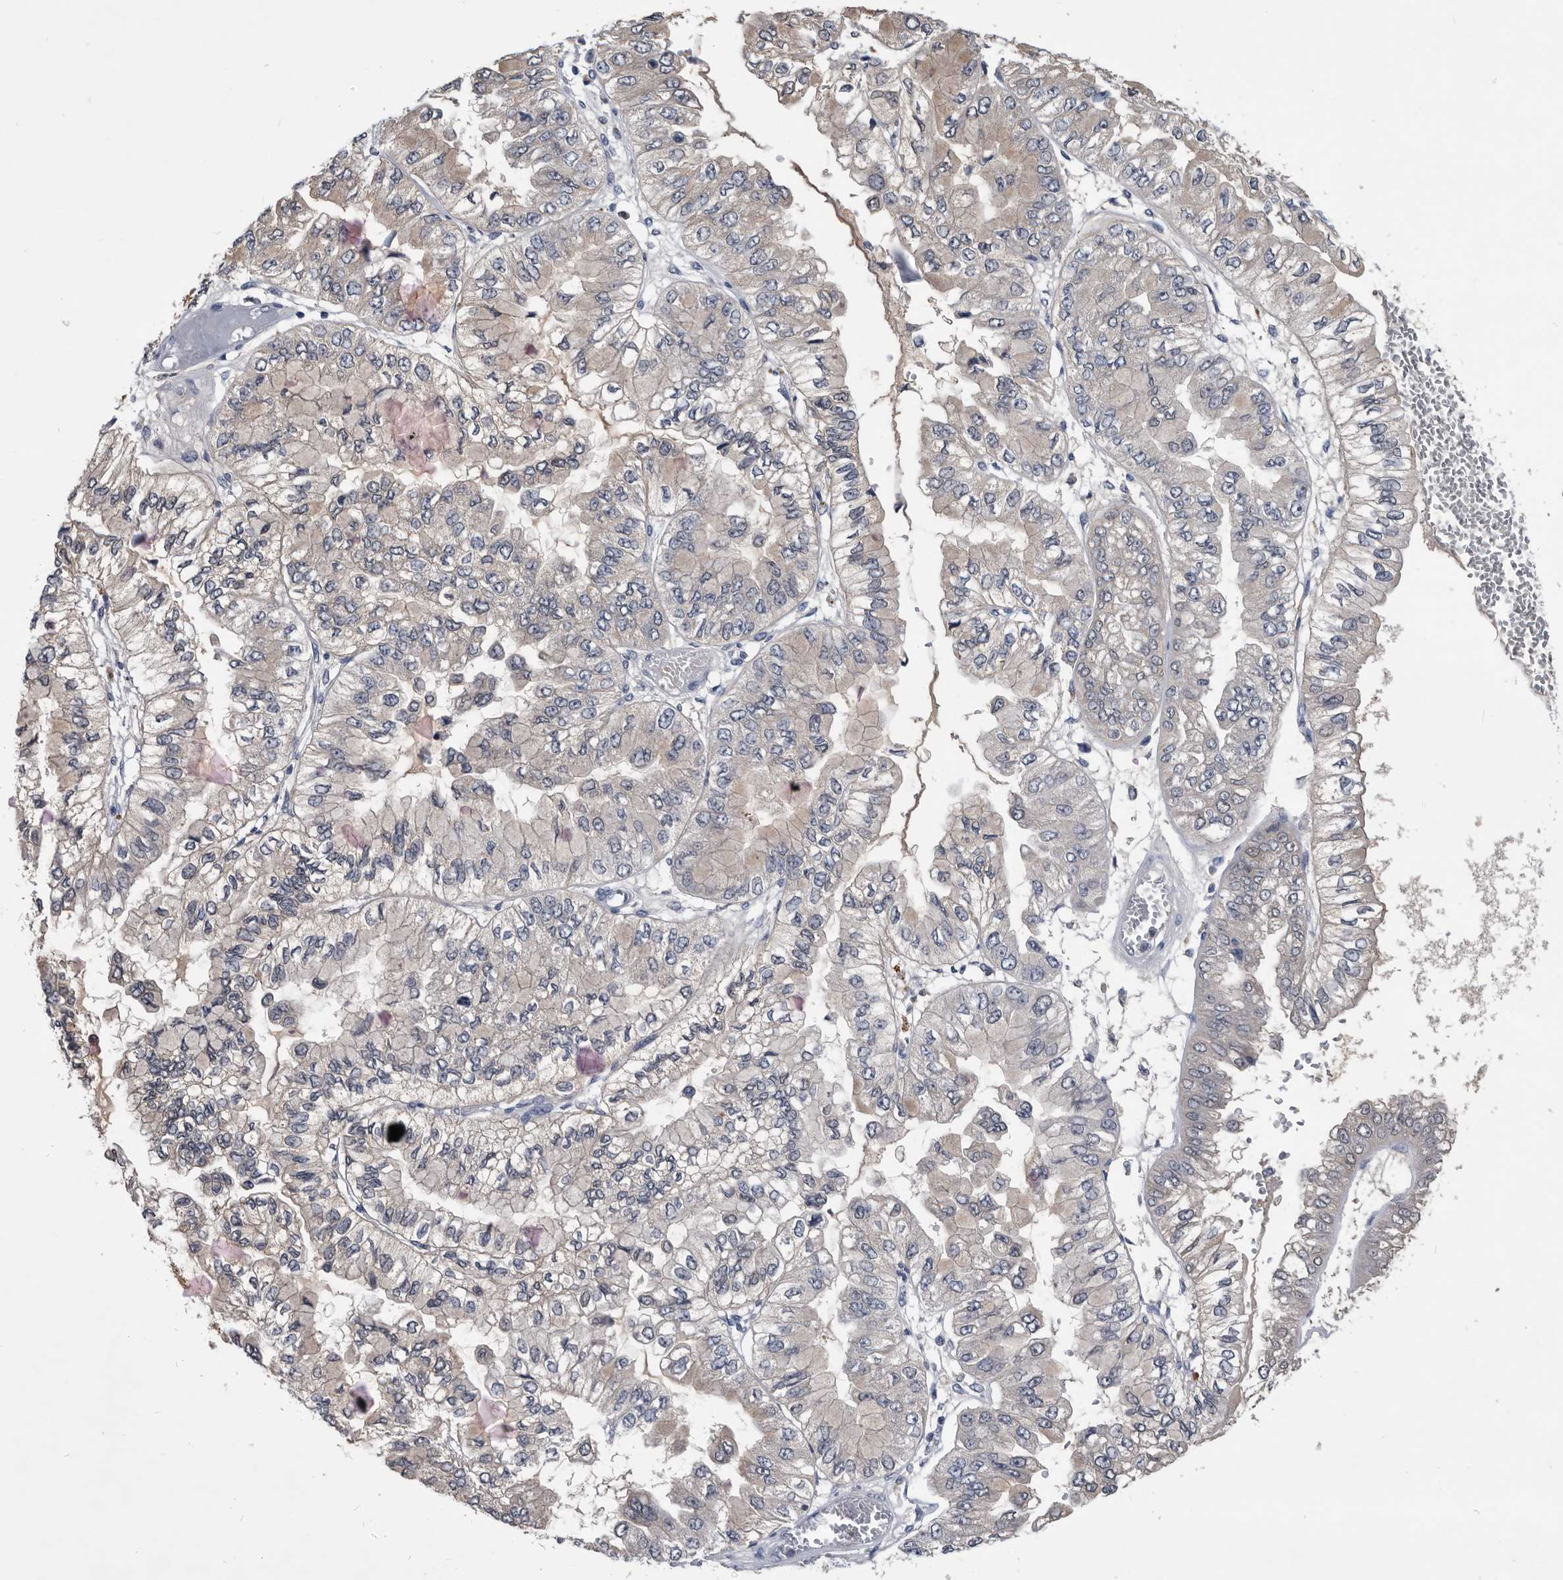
{"staining": {"intensity": "weak", "quantity": "25%-75%", "location": "cytoplasmic/membranous"}, "tissue": "liver cancer", "cell_type": "Tumor cells", "image_type": "cancer", "snomed": [{"axis": "morphology", "description": "Cholangiocarcinoma"}, {"axis": "topography", "description": "Liver"}], "caption": "This photomicrograph reveals immunohistochemistry staining of human liver cancer (cholangiocarcinoma), with low weak cytoplasmic/membranous expression in about 25%-75% of tumor cells.", "gene": "PDXK", "patient": {"sex": "female", "age": 79}}